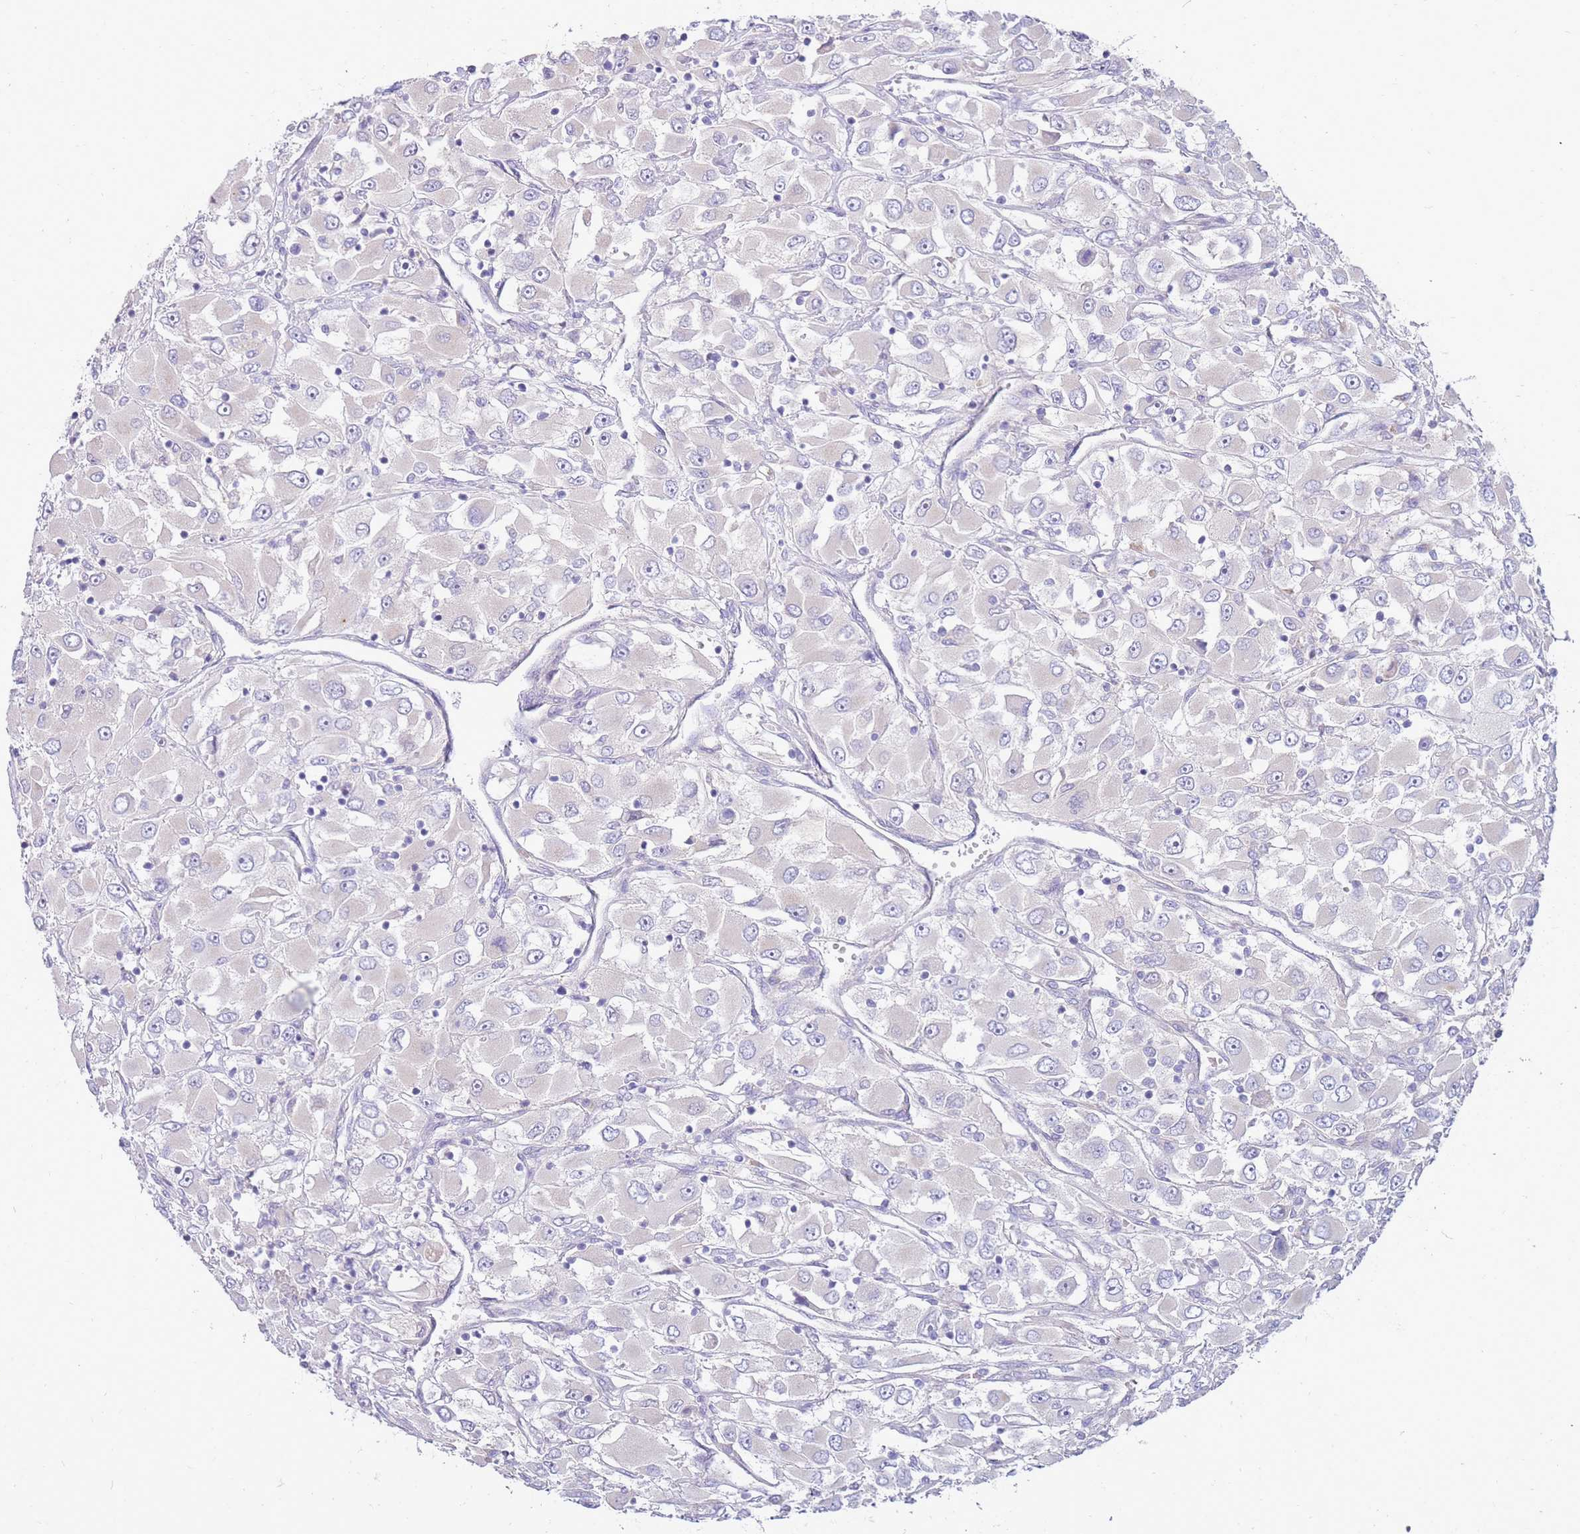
{"staining": {"intensity": "negative", "quantity": "none", "location": "none"}, "tissue": "renal cancer", "cell_type": "Tumor cells", "image_type": "cancer", "snomed": [{"axis": "morphology", "description": "Adenocarcinoma, NOS"}, {"axis": "topography", "description": "Kidney"}], "caption": "Protein analysis of renal cancer (adenocarcinoma) displays no significant staining in tumor cells.", "gene": "SLC44A4", "patient": {"sex": "female", "age": 52}}